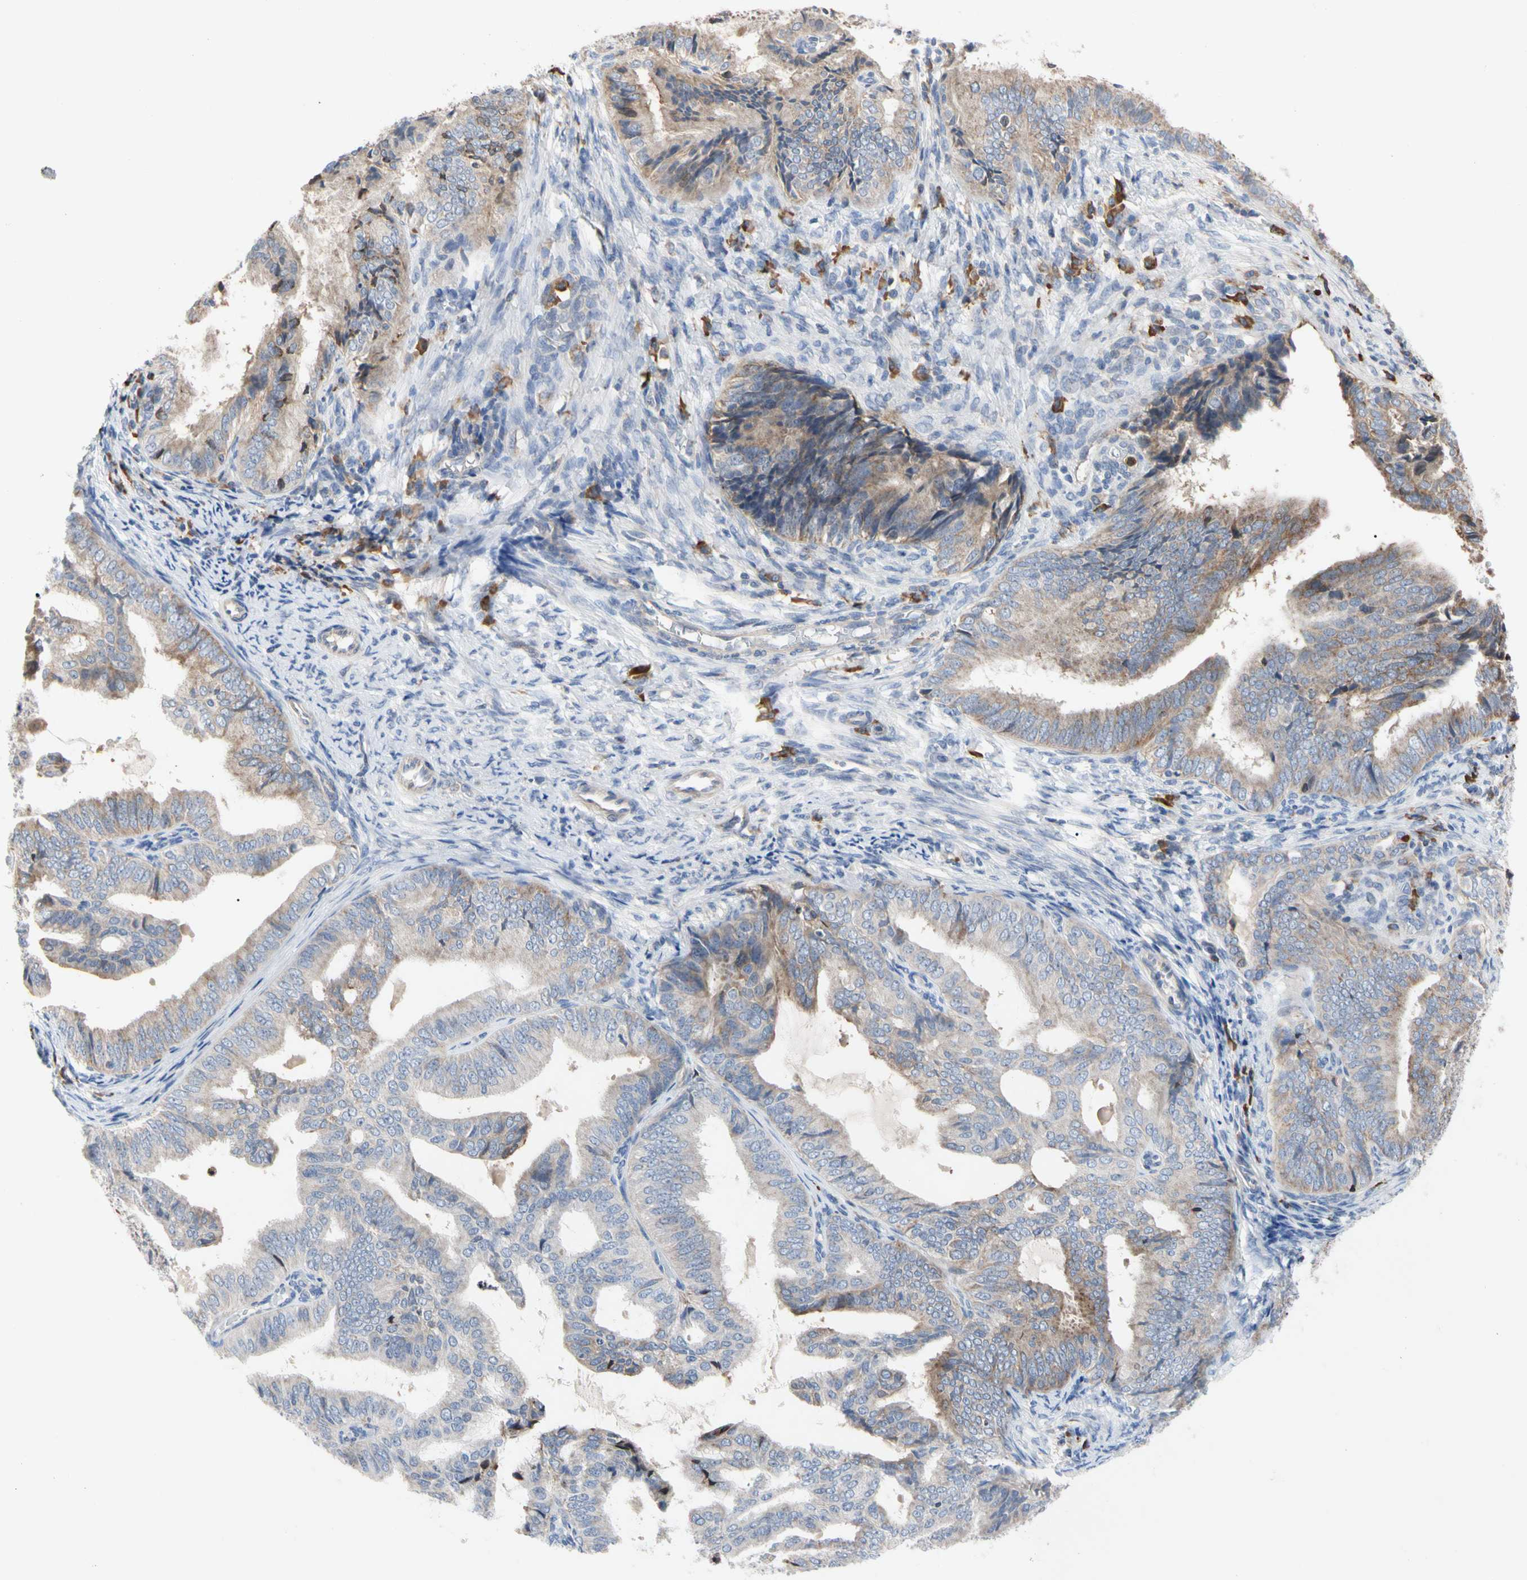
{"staining": {"intensity": "weak", "quantity": "25%-75%", "location": "cytoplasmic/membranous"}, "tissue": "endometrial cancer", "cell_type": "Tumor cells", "image_type": "cancer", "snomed": [{"axis": "morphology", "description": "Adenocarcinoma, NOS"}, {"axis": "topography", "description": "Endometrium"}], "caption": "Weak cytoplasmic/membranous positivity for a protein is present in about 25%-75% of tumor cells of endometrial adenocarcinoma using IHC.", "gene": "MCL1", "patient": {"sex": "female", "age": 58}}